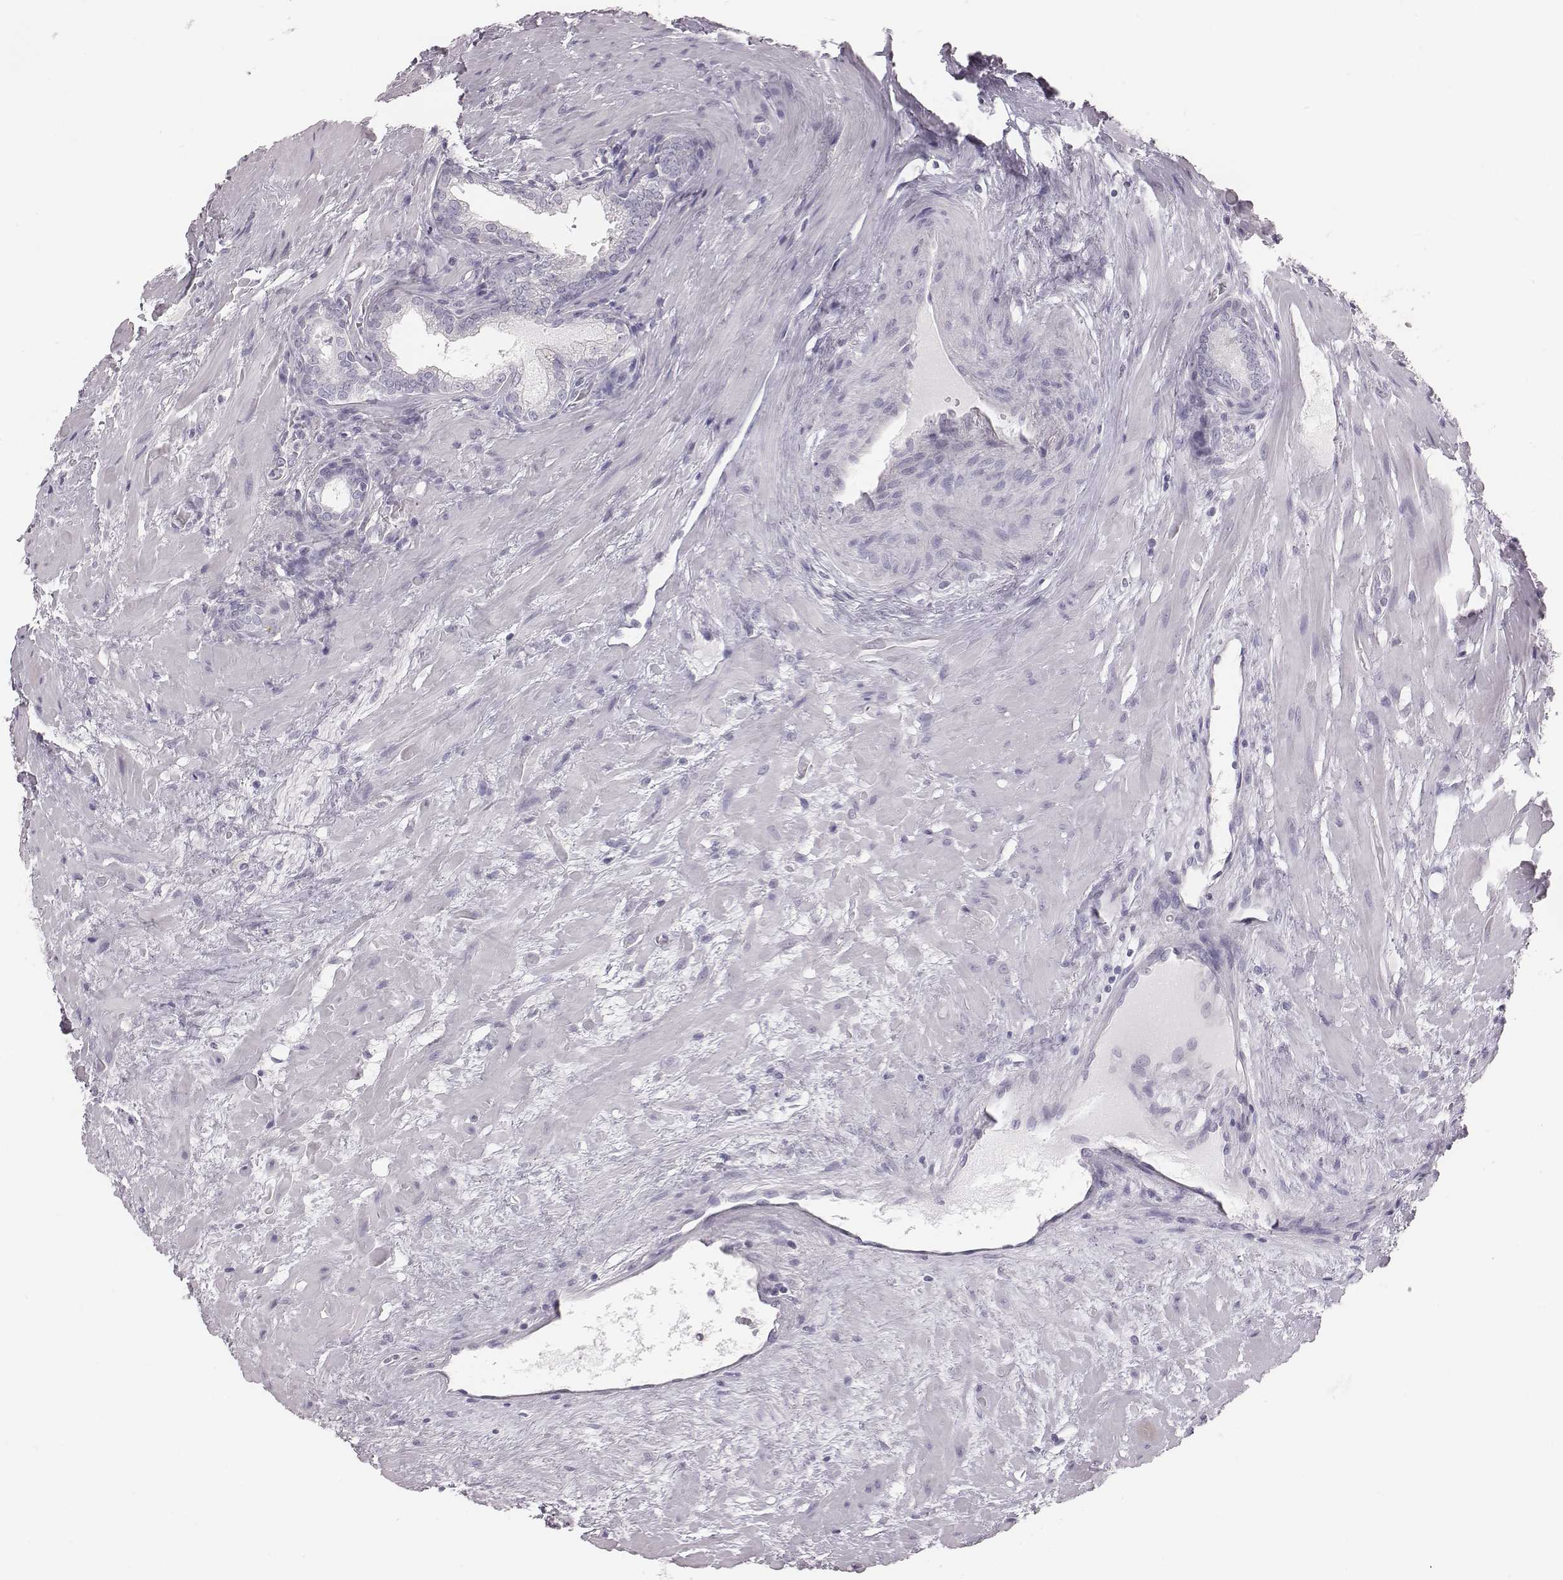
{"staining": {"intensity": "negative", "quantity": "none", "location": "none"}, "tissue": "prostate cancer", "cell_type": "Tumor cells", "image_type": "cancer", "snomed": [{"axis": "morphology", "description": "Adenocarcinoma, NOS"}, {"axis": "topography", "description": "Prostate"}], "caption": "Immunohistochemistry of human prostate cancer shows no staining in tumor cells.", "gene": "C6orf58", "patient": {"sex": "male", "age": 66}}